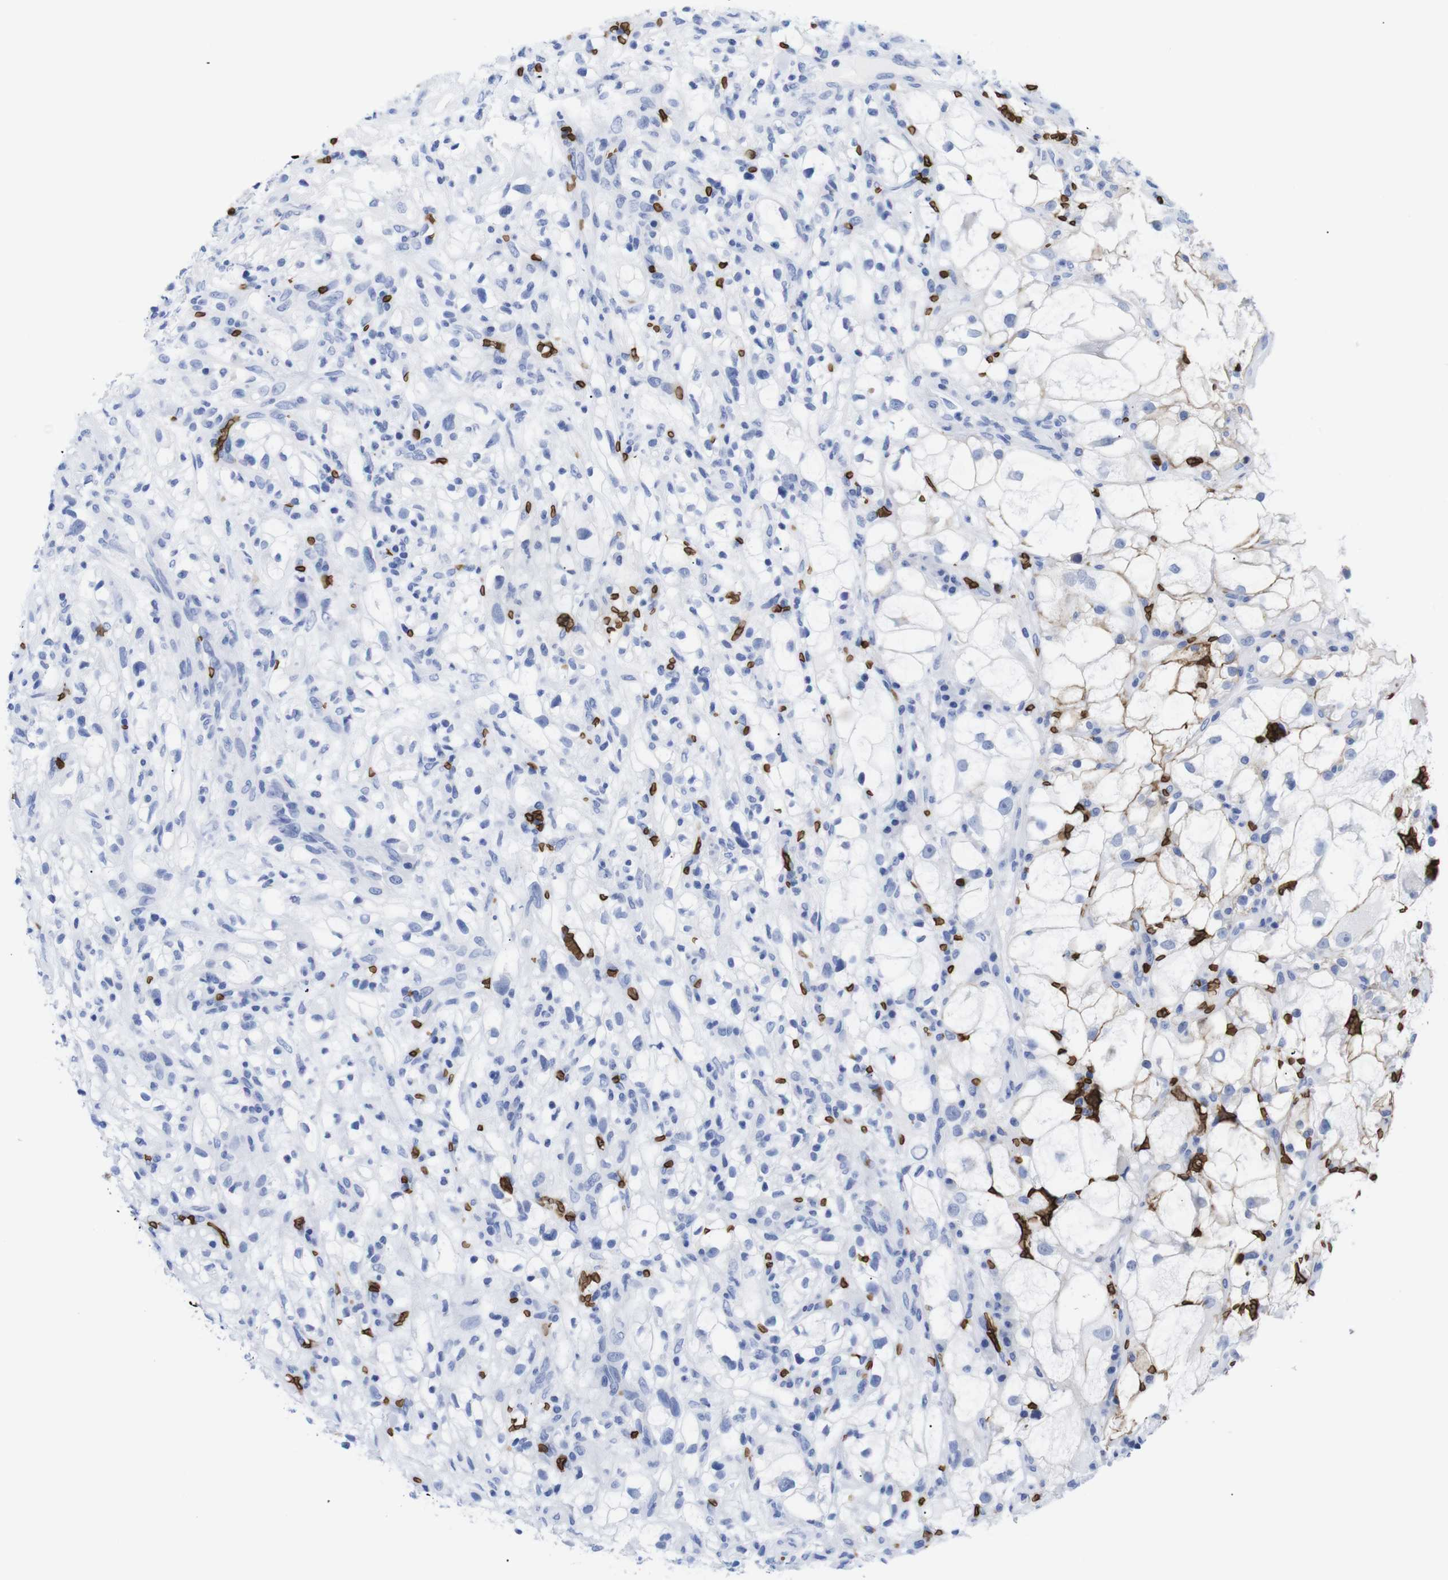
{"staining": {"intensity": "negative", "quantity": "none", "location": "none"}, "tissue": "renal cancer", "cell_type": "Tumor cells", "image_type": "cancer", "snomed": [{"axis": "morphology", "description": "Adenocarcinoma, NOS"}, {"axis": "topography", "description": "Kidney"}], "caption": "An image of human renal cancer (adenocarcinoma) is negative for staining in tumor cells.", "gene": "S1PR2", "patient": {"sex": "female", "age": 60}}